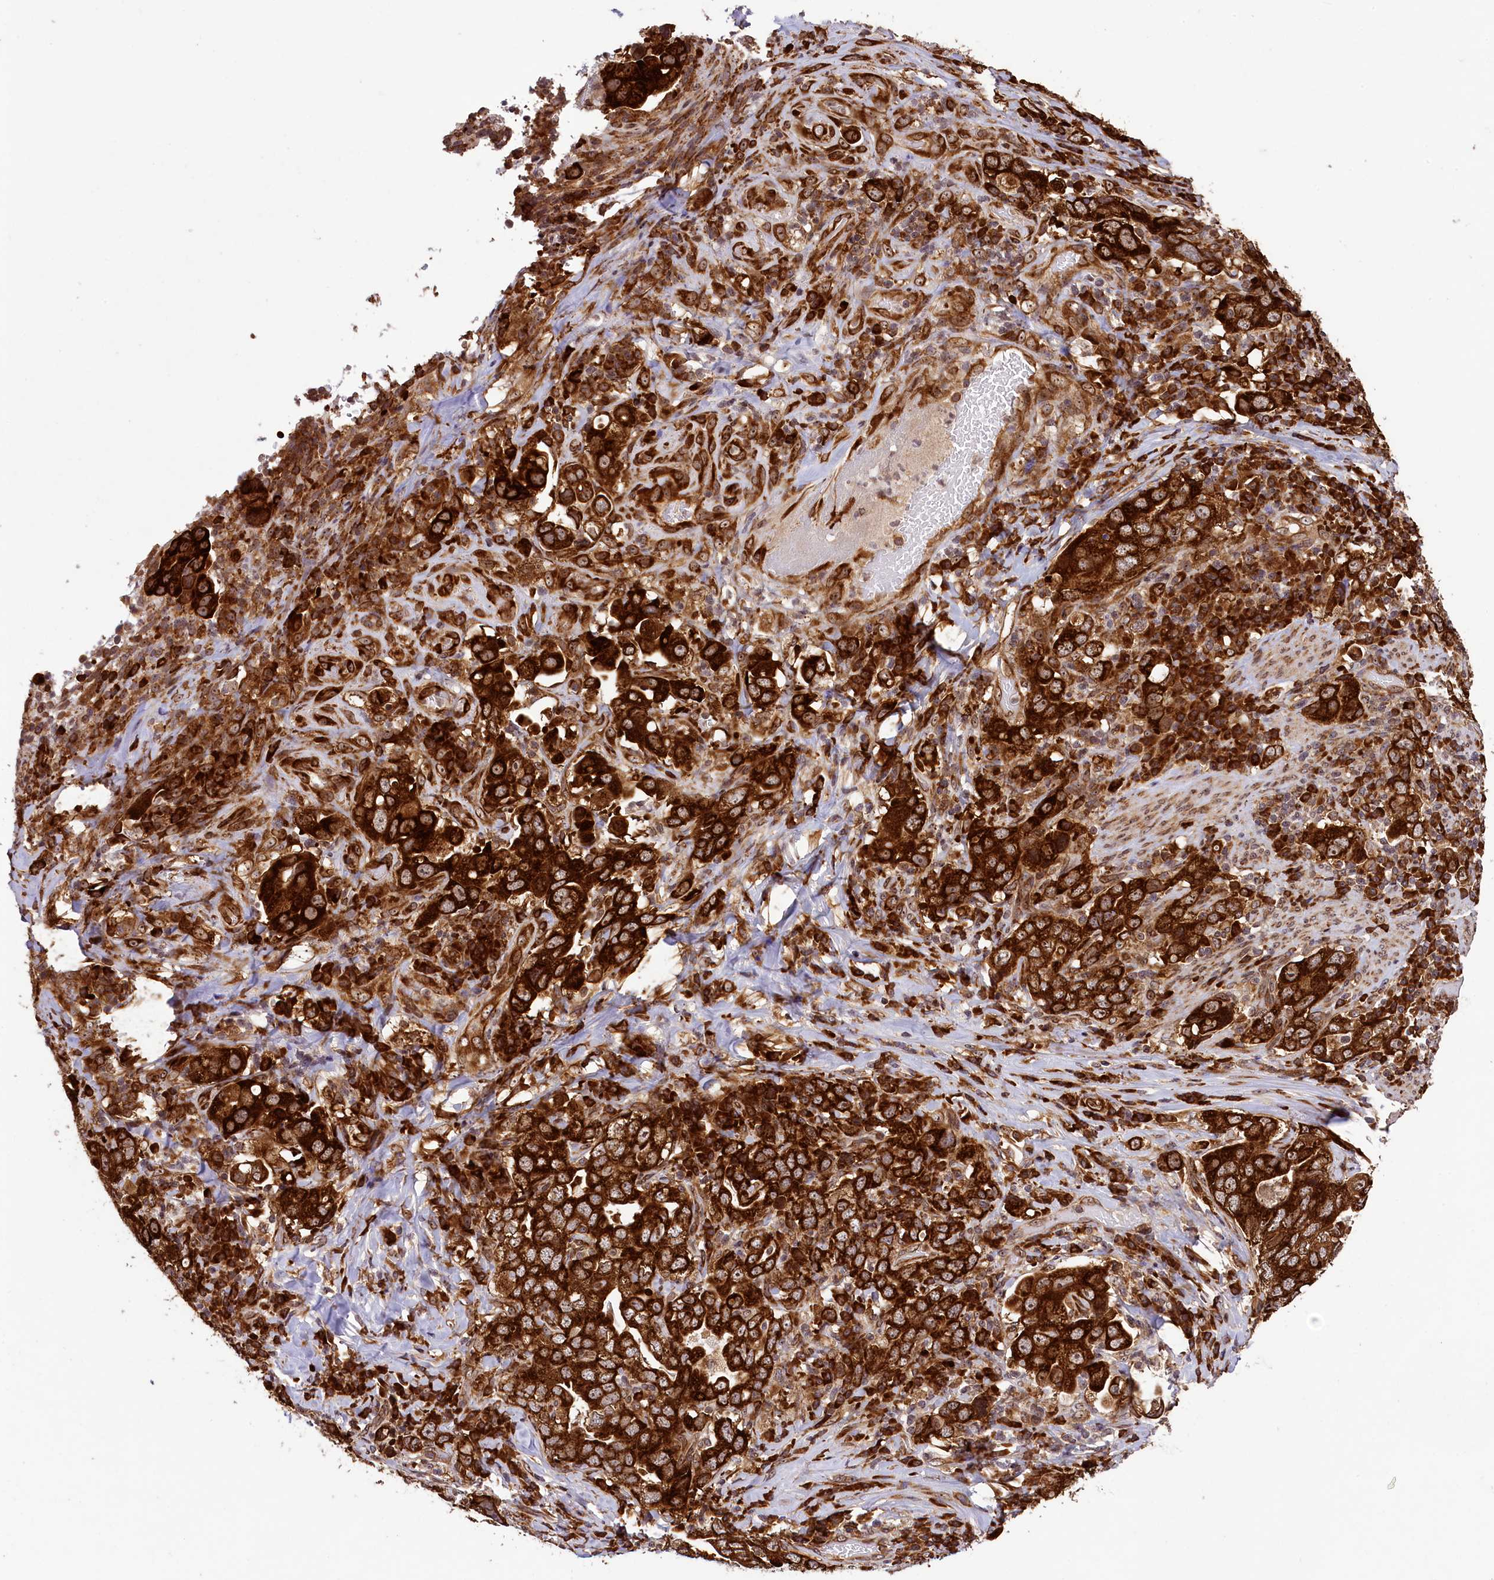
{"staining": {"intensity": "strong", "quantity": ">75%", "location": "cytoplasmic/membranous"}, "tissue": "stomach cancer", "cell_type": "Tumor cells", "image_type": "cancer", "snomed": [{"axis": "morphology", "description": "Adenocarcinoma, NOS"}, {"axis": "topography", "description": "Stomach, upper"}], "caption": "Immunohistochemistry (IHC) staining of stomach adenocarcinoma, which demonstrates high levels of strong cytoplasmic/membranous positivity in about >75% of tumor cells indicating strong cytoplasmic/membranous protein staining. The staining was performed using DAB (brown) for protein detection and nuclei were counterstained in hematoxylin (blue).", "gene": "LARP4", "patient": {"sex": "male", "age": 62}}